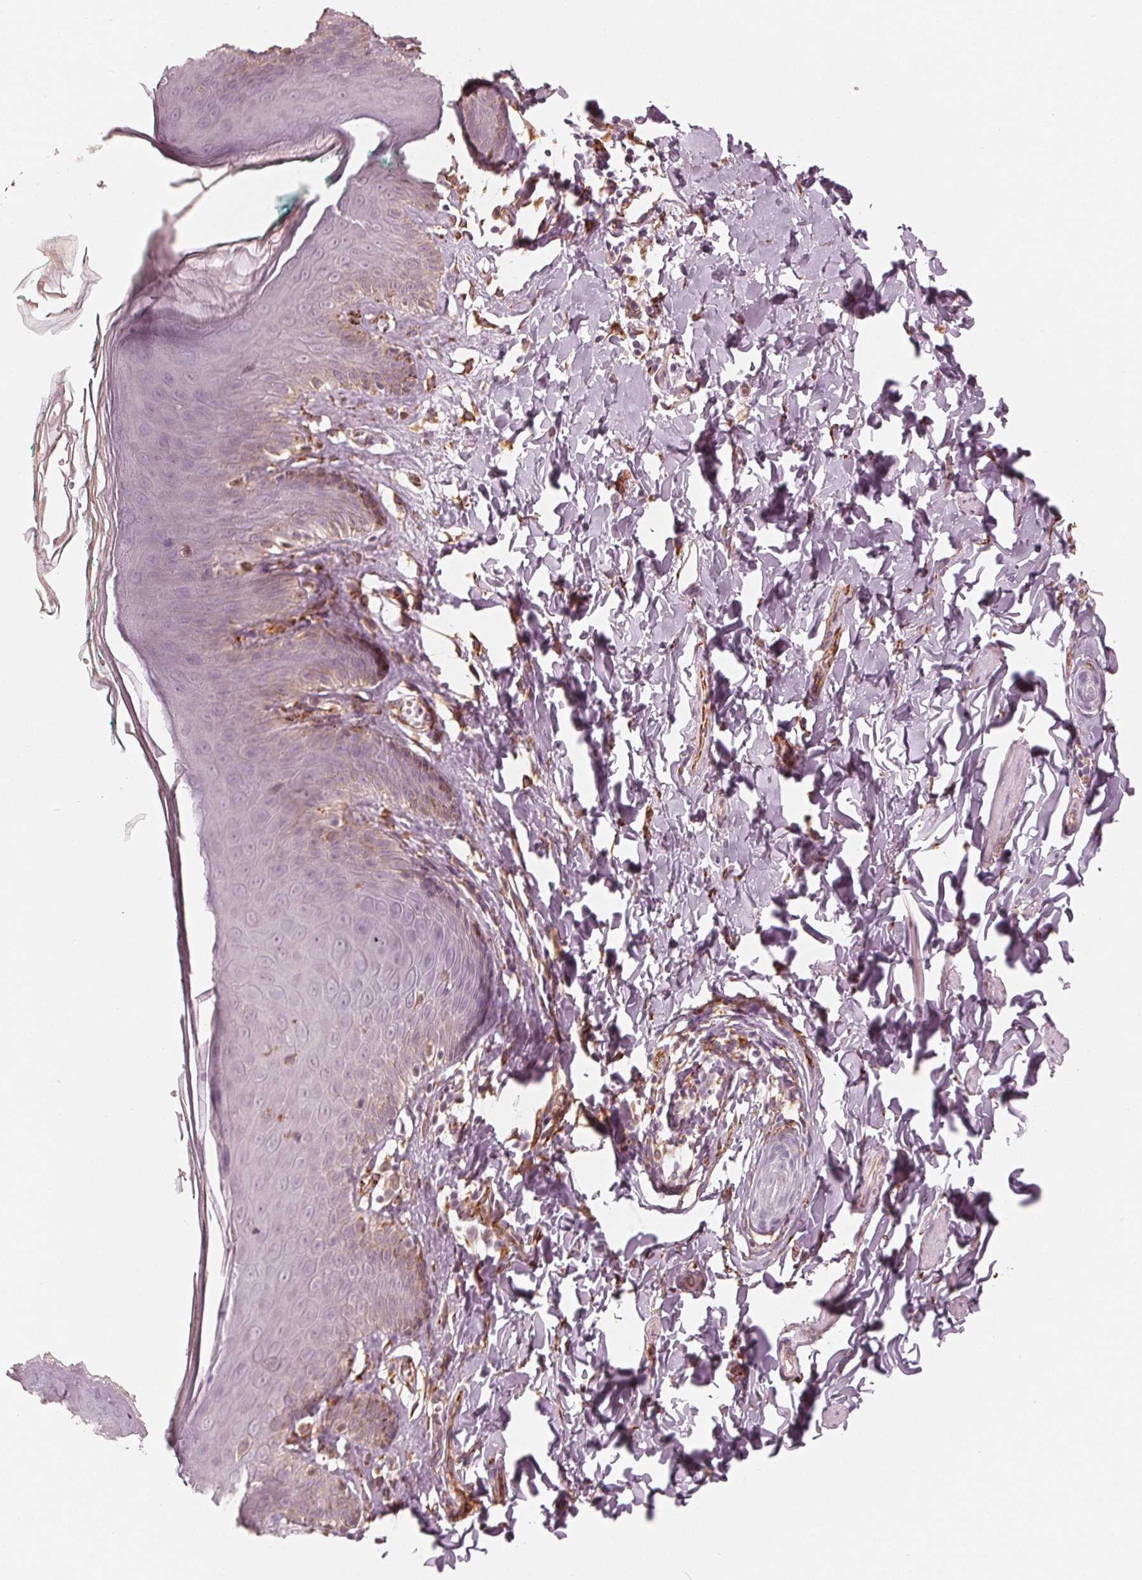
{"staining": {"intensity": "weak", "quantity": "<25%", "location": "cytoplasmic/membranous"}, "tissue": "skin", "cell_type": "Epidermal cells", "image_type": "normal", "snomed": [{"axis": "morphology", "description": "Normal tissue, NOS"}, {"axis": "topography", "description": "Vulva"}, {"axis": "topography", "description": "Peripheral nerve tissue"}], "caption": "This is an immunohistochemistry photomicrograph of benign human skin. There is no expression in epidermal cells.", "gene": "IKBIP", "patient": {"sex": "female", "age": 66}}